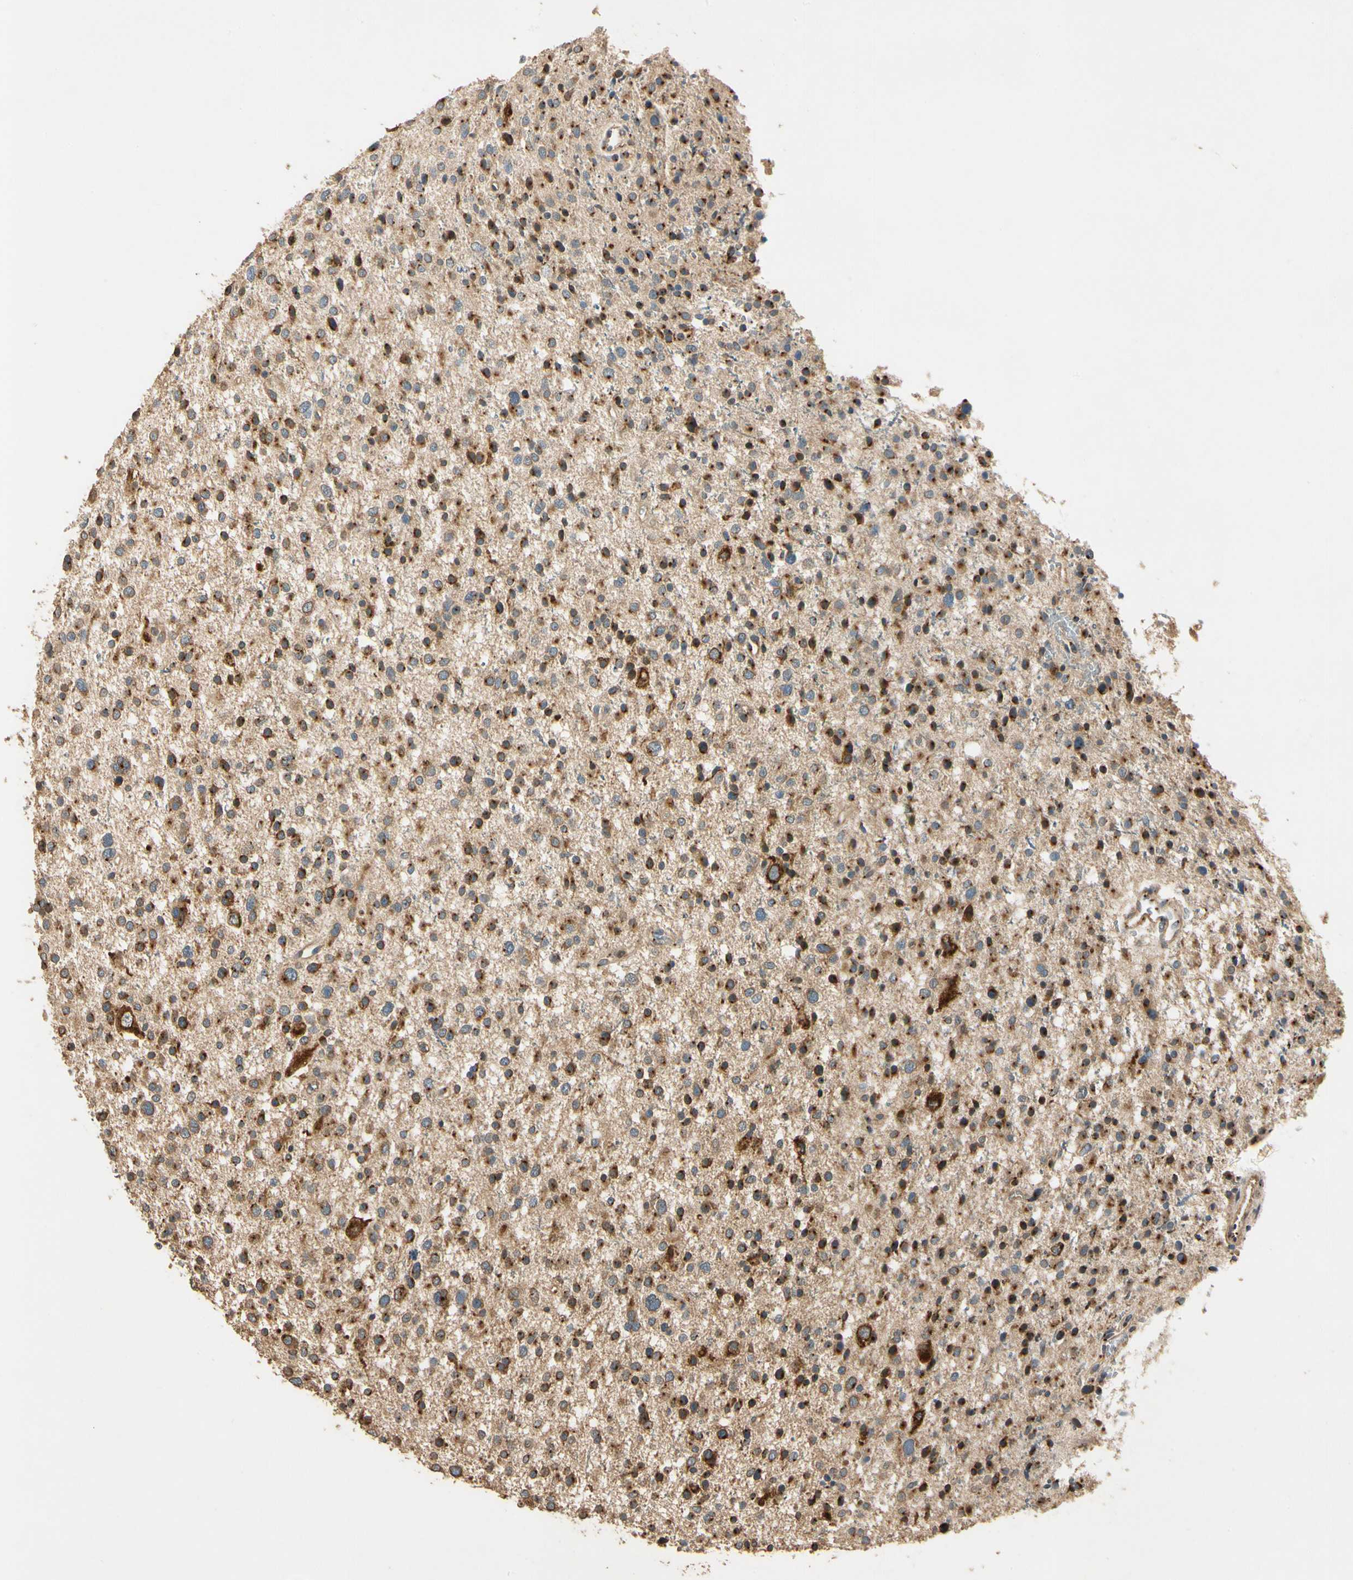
{"staining": {"intensity": "strong", "quantity": "25%-75%", "location": "cytoplasmic/membranous"}, "tissue": "glioma", "cell_type": "Tumor cells", "image_type": "cancer", "snomed": [{"axis": "morphology", "description": "Glioma, malignant, Low grade"}, {"axis": "topography", "description": "Brain"}], "caption": "Brown immunohistochemical staining in glioma demonstrates strong cytoplasmic/membranous positivity in about 25%-75% of tumor cells.", "gene": "AKAP9", "patient": {"sex": "female", "age": 37}}